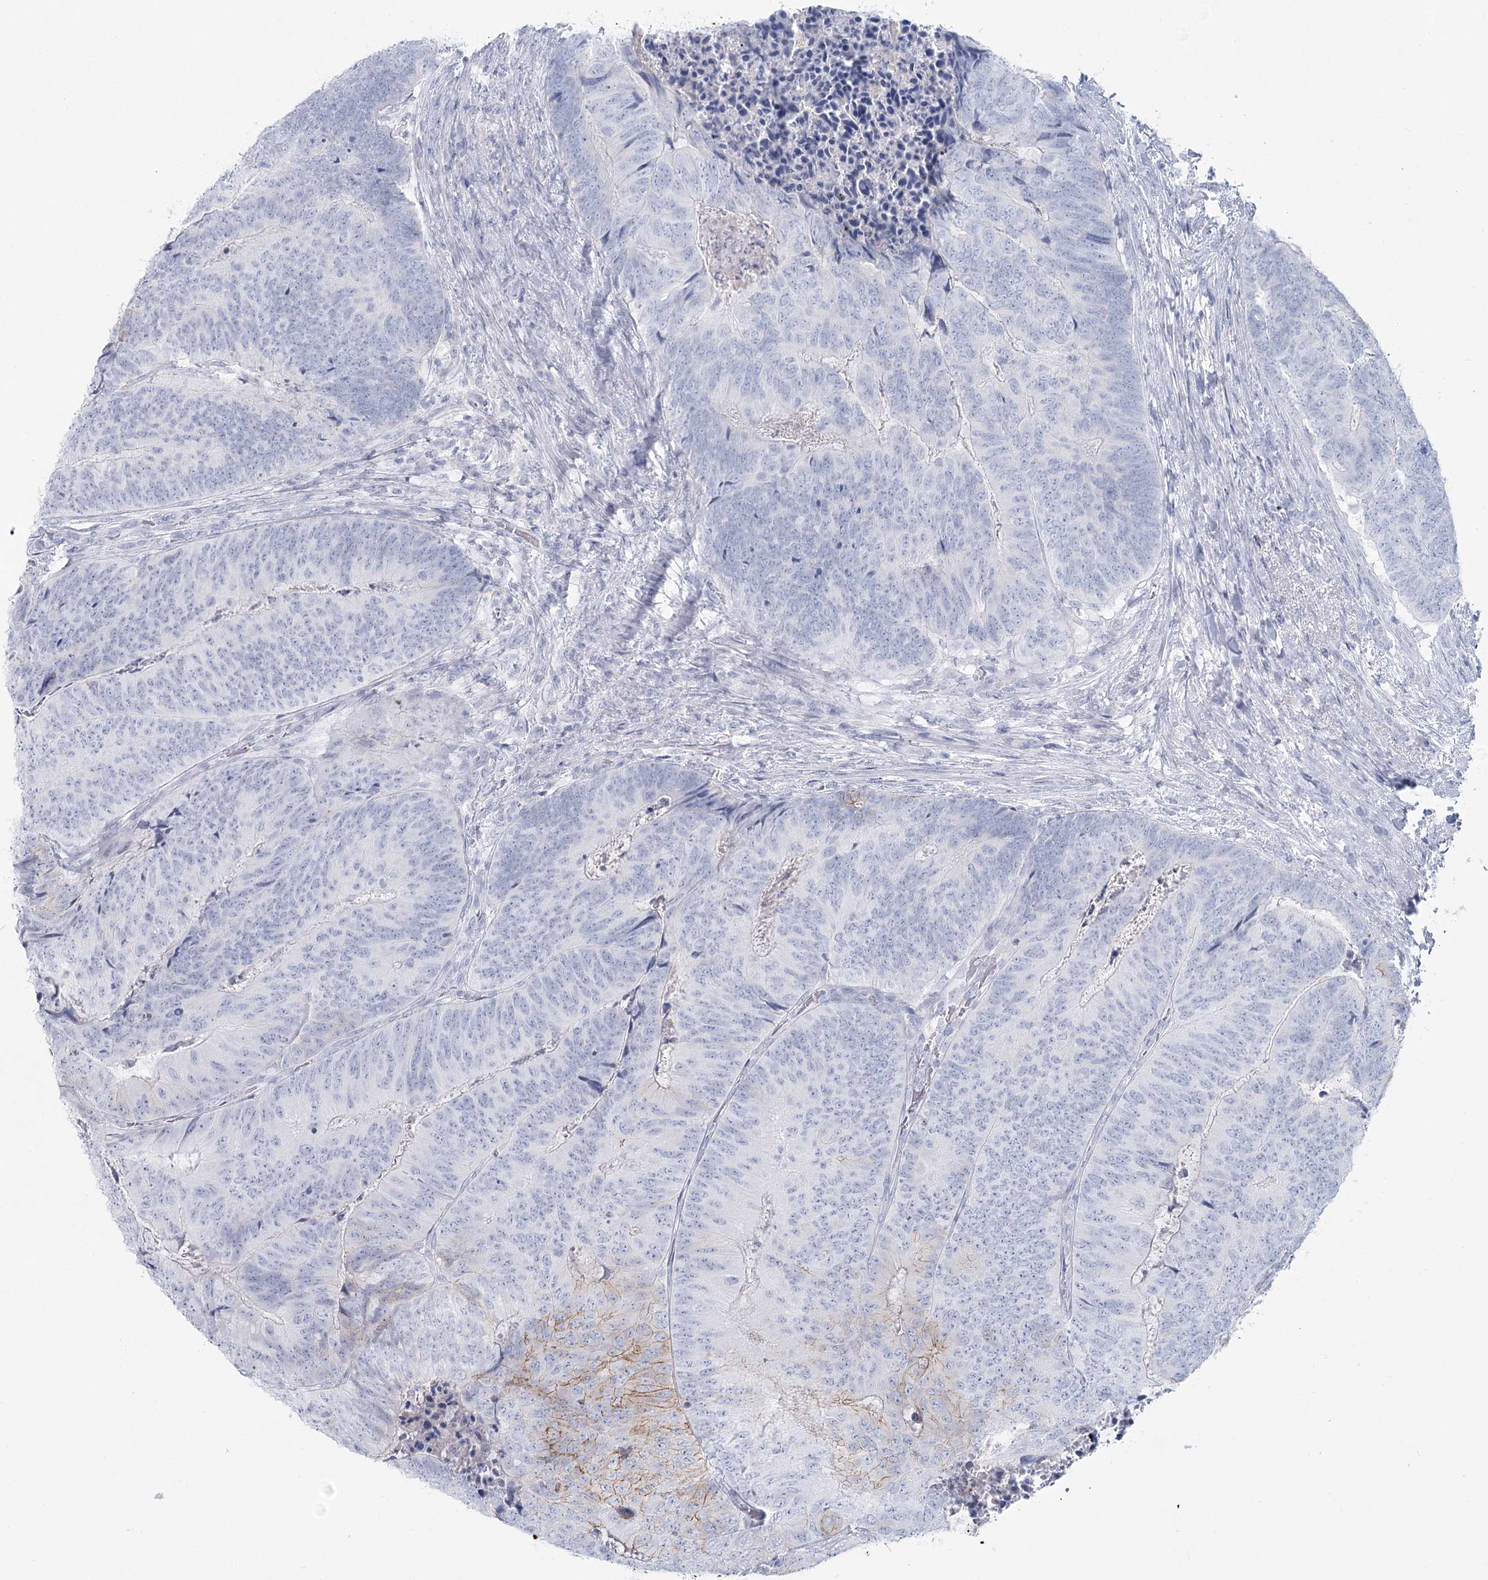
{"staining": {"intensity": "weak", "quantity": "<25%", "location": "cytoplasmic/membranous"}, "tissue": "colorectal cancer", "cell_type": "Tumor cells", "image_type": "cancer", "snomed": [{"axis": "morphology", "description": "Adenocarcinoma, NOS"}, {"axis": "topography", "description": "Colon"}], "caption": "This is an immunohistochemistry (IHC) histopathology image of colorectal cancer. There is no positivity in tumor cells.", "gene": "IFIT5", "patient": {"sex": "female", "age": 67}}